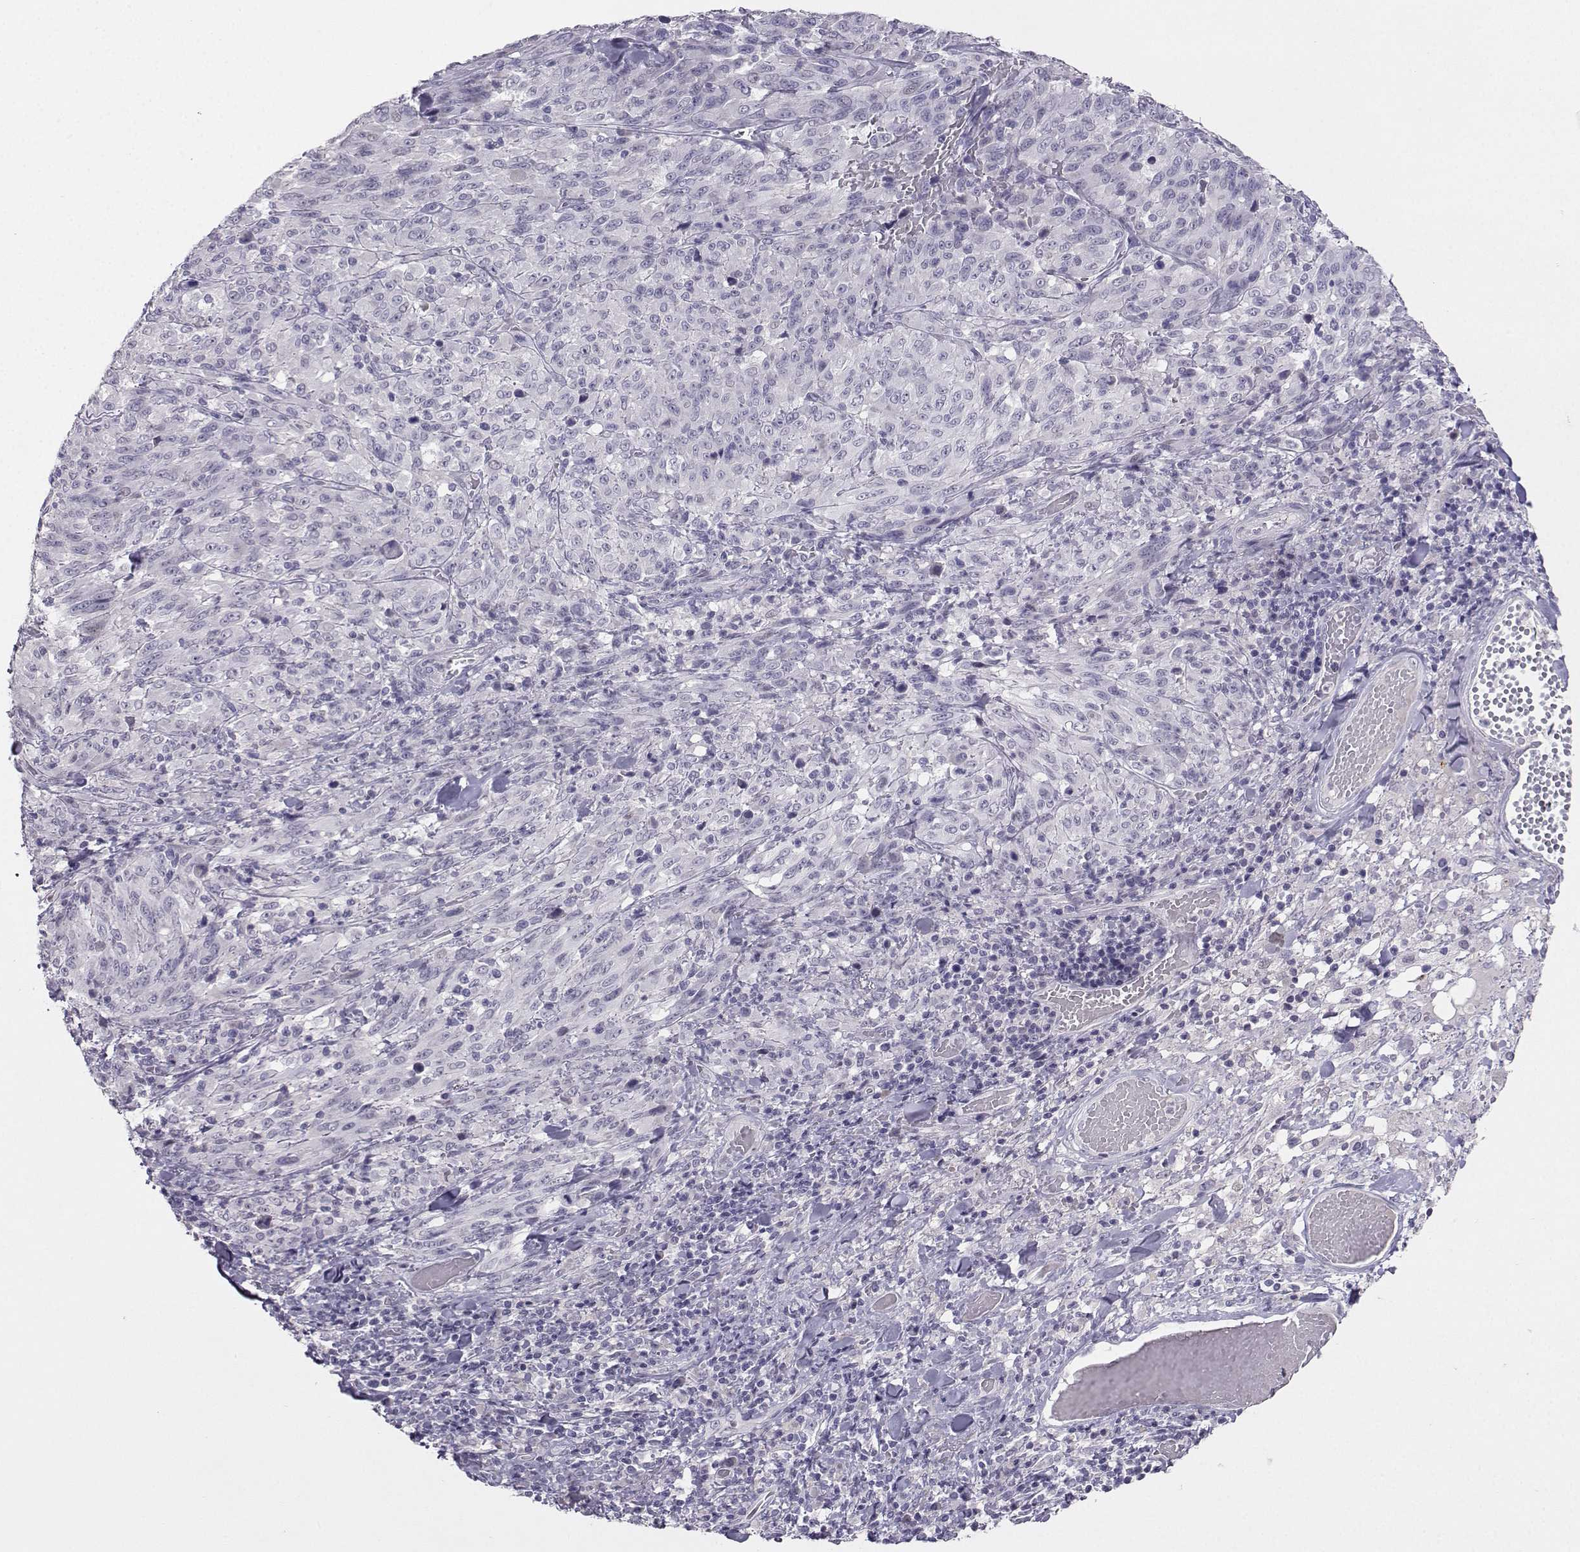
{"staining": {"intensity": "negative", "quantity": "none", "location": "none"}, "tissue": "melanoma", "cell_type": "Tumor cells", "image_type": "cancer", "snomed": [{"axis": "morphology", "description": "Malignant melanoma, NOS"}, {"axis": "topography", "description": "Skin"}], "caption": "IHC of human melanoma exhibits no staining in tumor cells.", "gene": "CARTPT", "patient": {"sex": "female", "age": 91}}